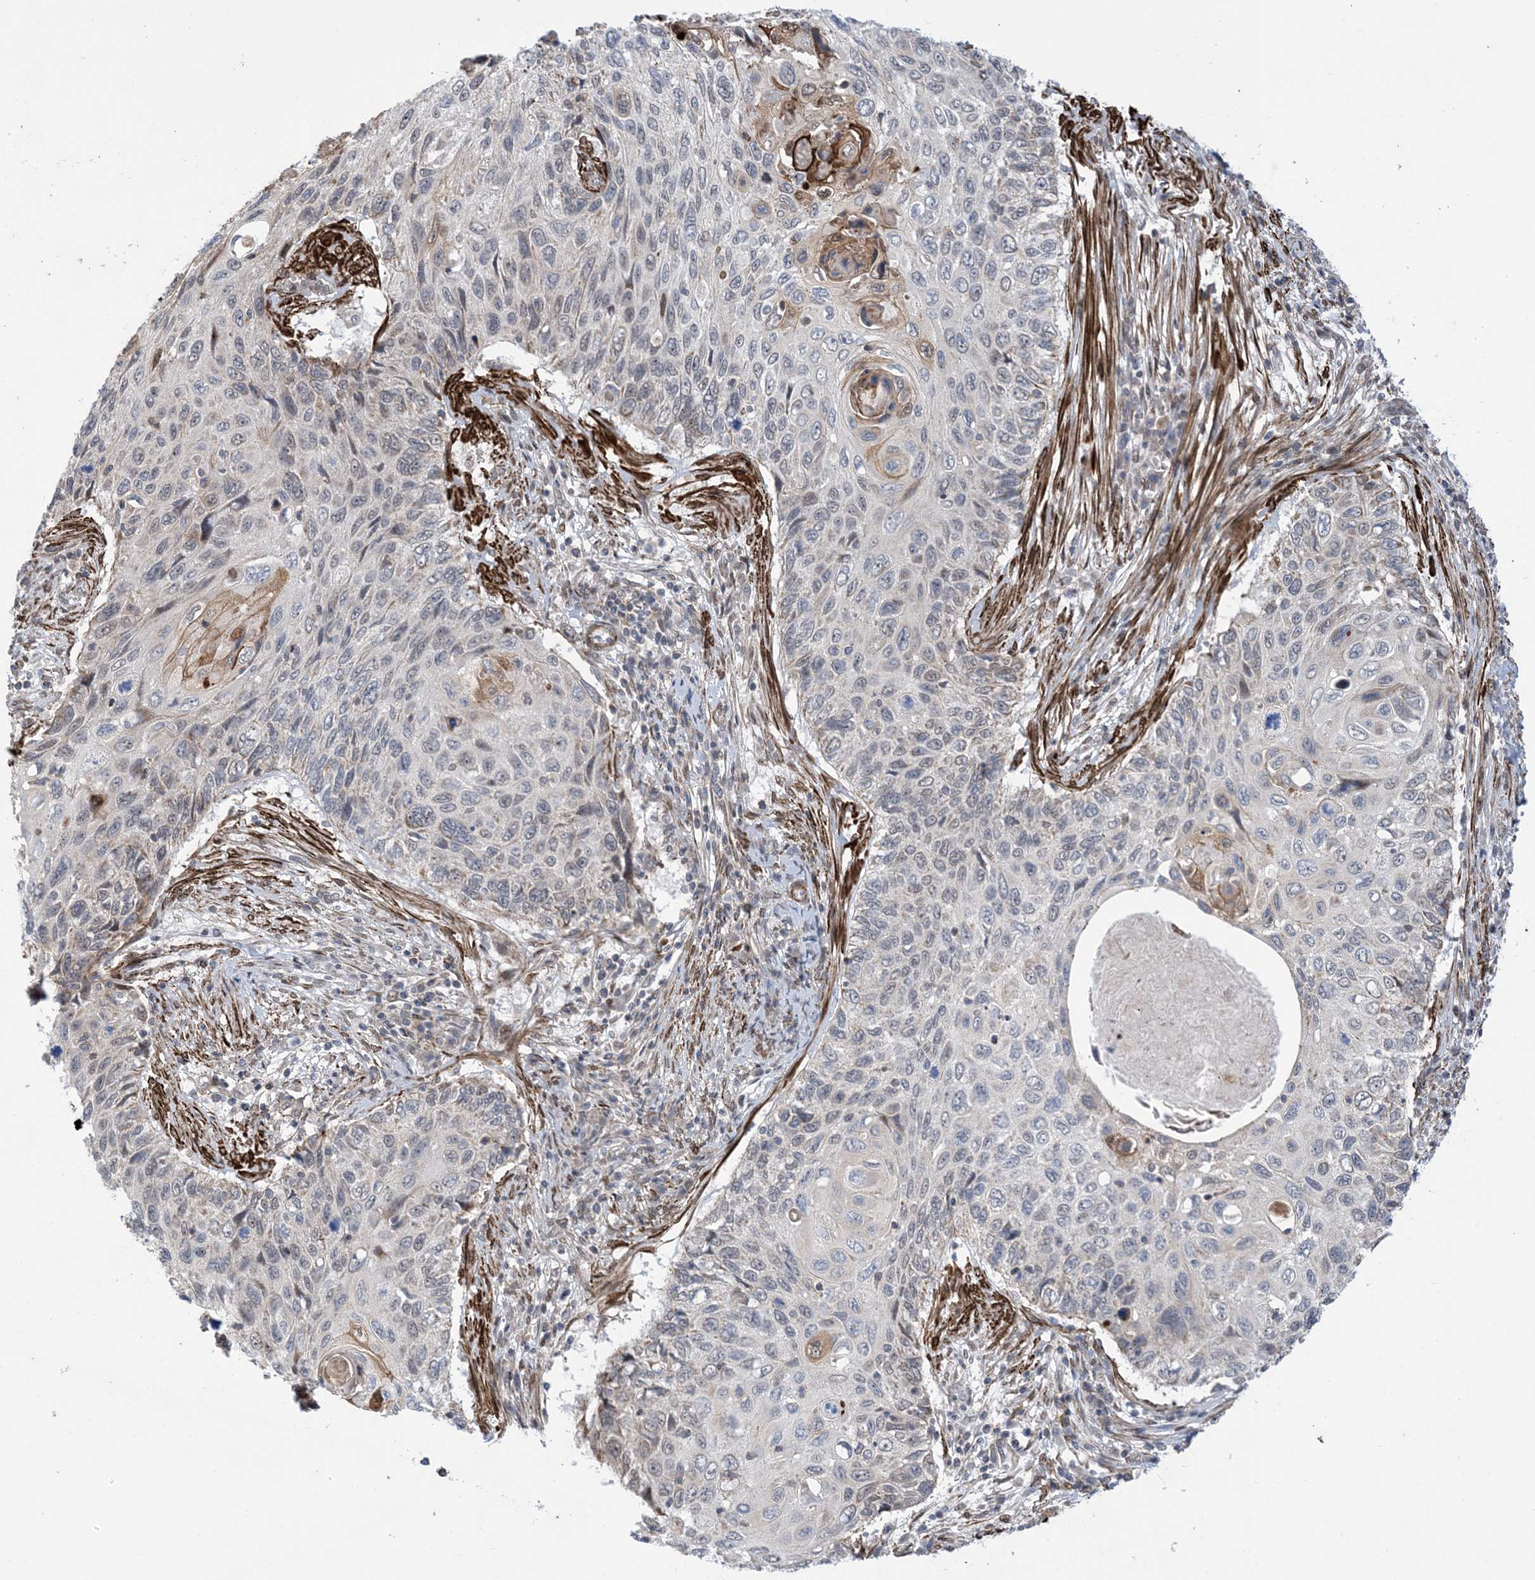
{"staining": {"intensity": "weak", "quantity": "<25%", "location": "cytoplasmic/membranous"}, "tissue": "cervical cancer", "cell_type": "Tumor cells", "image_type": "cancer", "snomed": [{"axis": "morphology", "description": "Squamous cell carcinoma, NOS"}, {"axis": "topography", "description": "Cervix"}], "caption": "A histopathology image of cervical squamous cell carcinoma stained for a protein reveals no brown staining in tumor cells.", "gene": "ZNF8", "patient": {"sex": "female", "age": 70}}